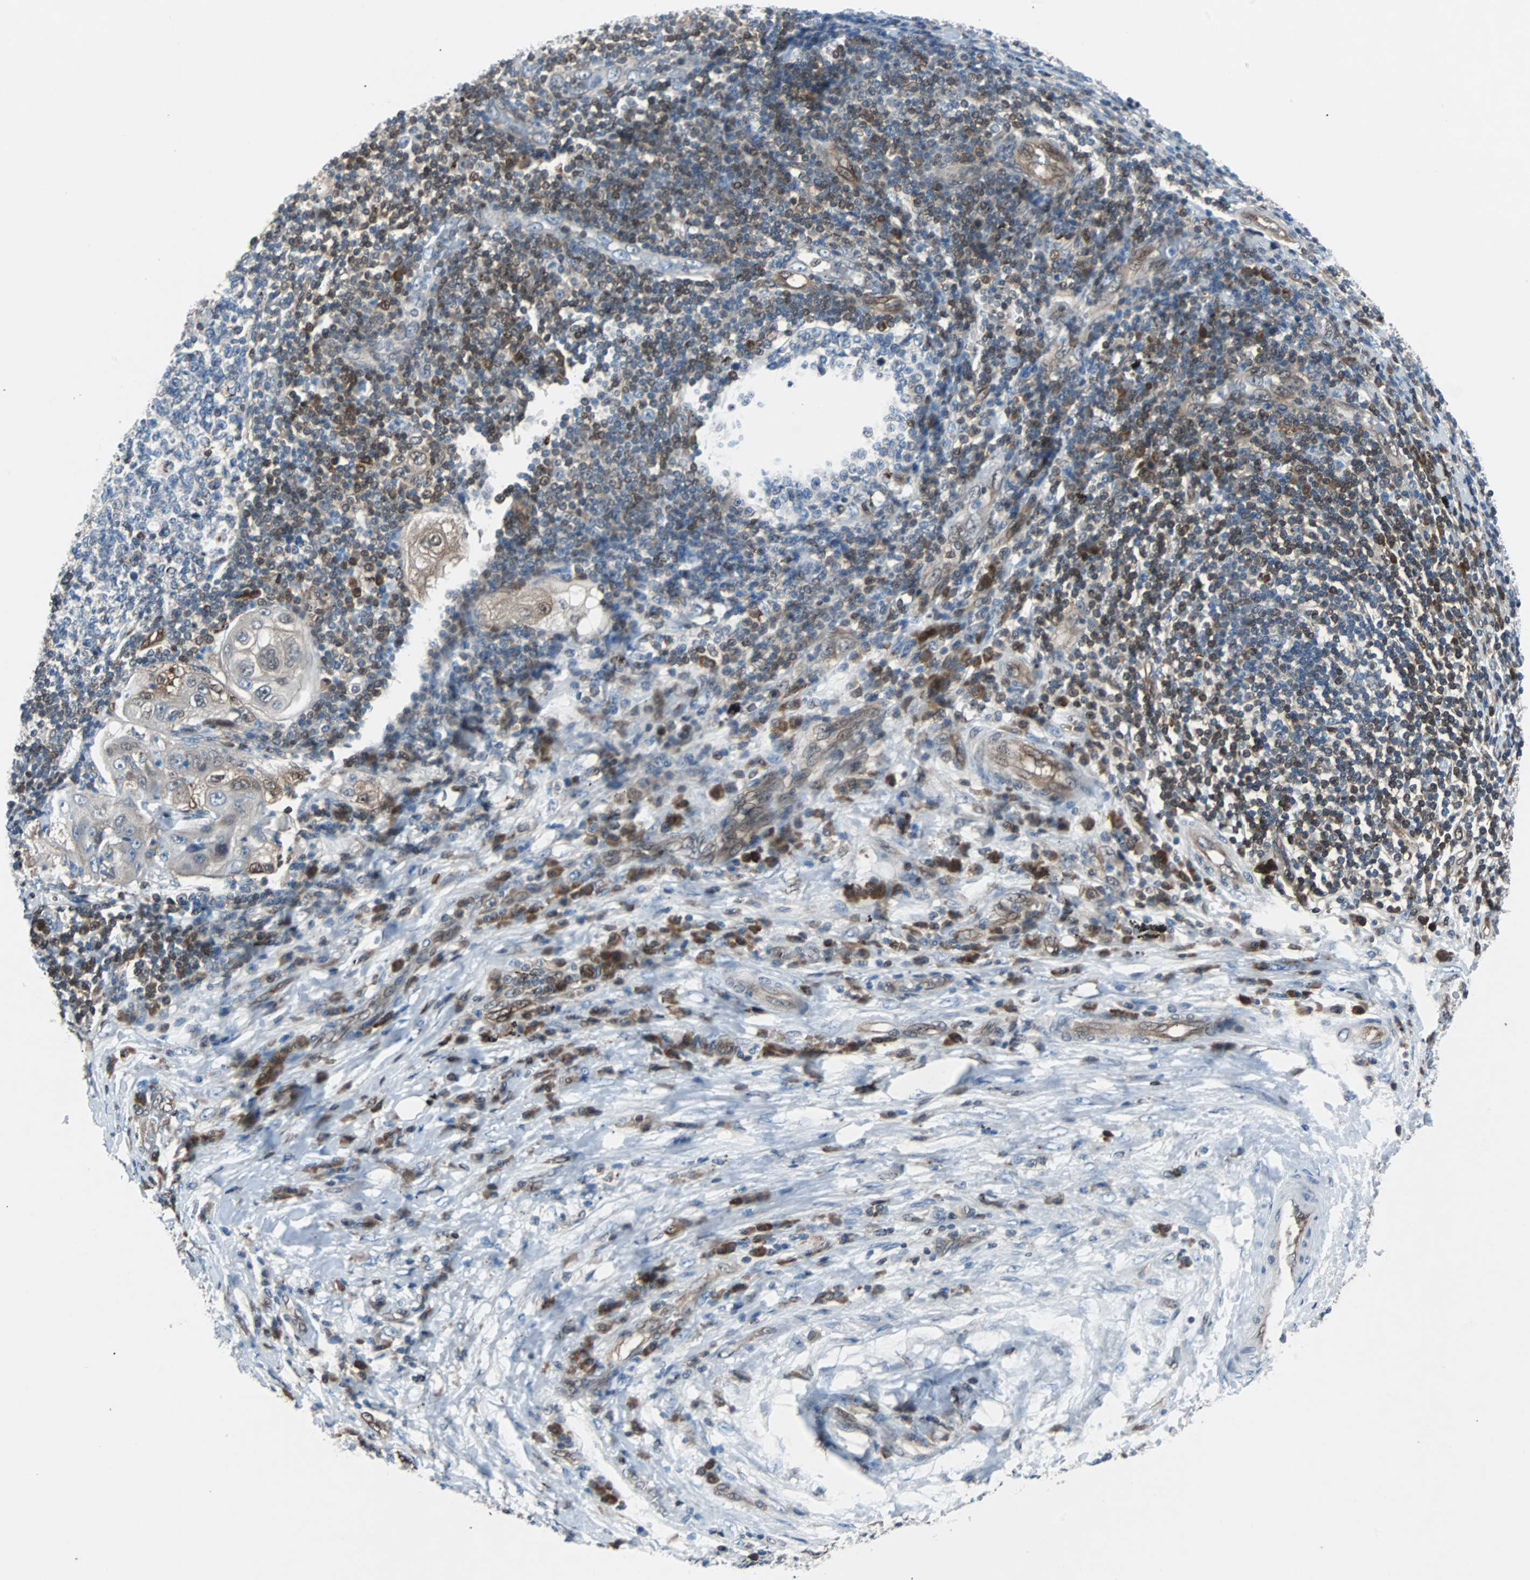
{"staining": {"intensity": "moderate", "quantity": "25%-75%", "location": "cytoplasmic/membranous,nuclear"}, "tissue": "lung cancer", "cell_type": "Tumor cells", "image_type": "cancer", "snomed": [{"axis": "morphology", "description": "Inflammation, NOS"}, {"axis": "morphology", "description": "Squamous cell carcinoma, NOS"}, {"axis": "topography", "description": "Lymph node"}, {"axis": "topography", "description": "Soft tissue"}, {"axis": "topography", "description": "Lung"}], "caption": "Tumor cells demonstrate medium levels of moderate cytoplasmic/membranous and nuclear positivity in approximately 25%-75% of cells in squamous cell carcinoma (lung). (DAB (3,3'-diaminobenzidine) IHC with brightfield microscopy, high magnification).", "gene": "MAP2K6", "patient": {"sex": "male", "age": 66}}